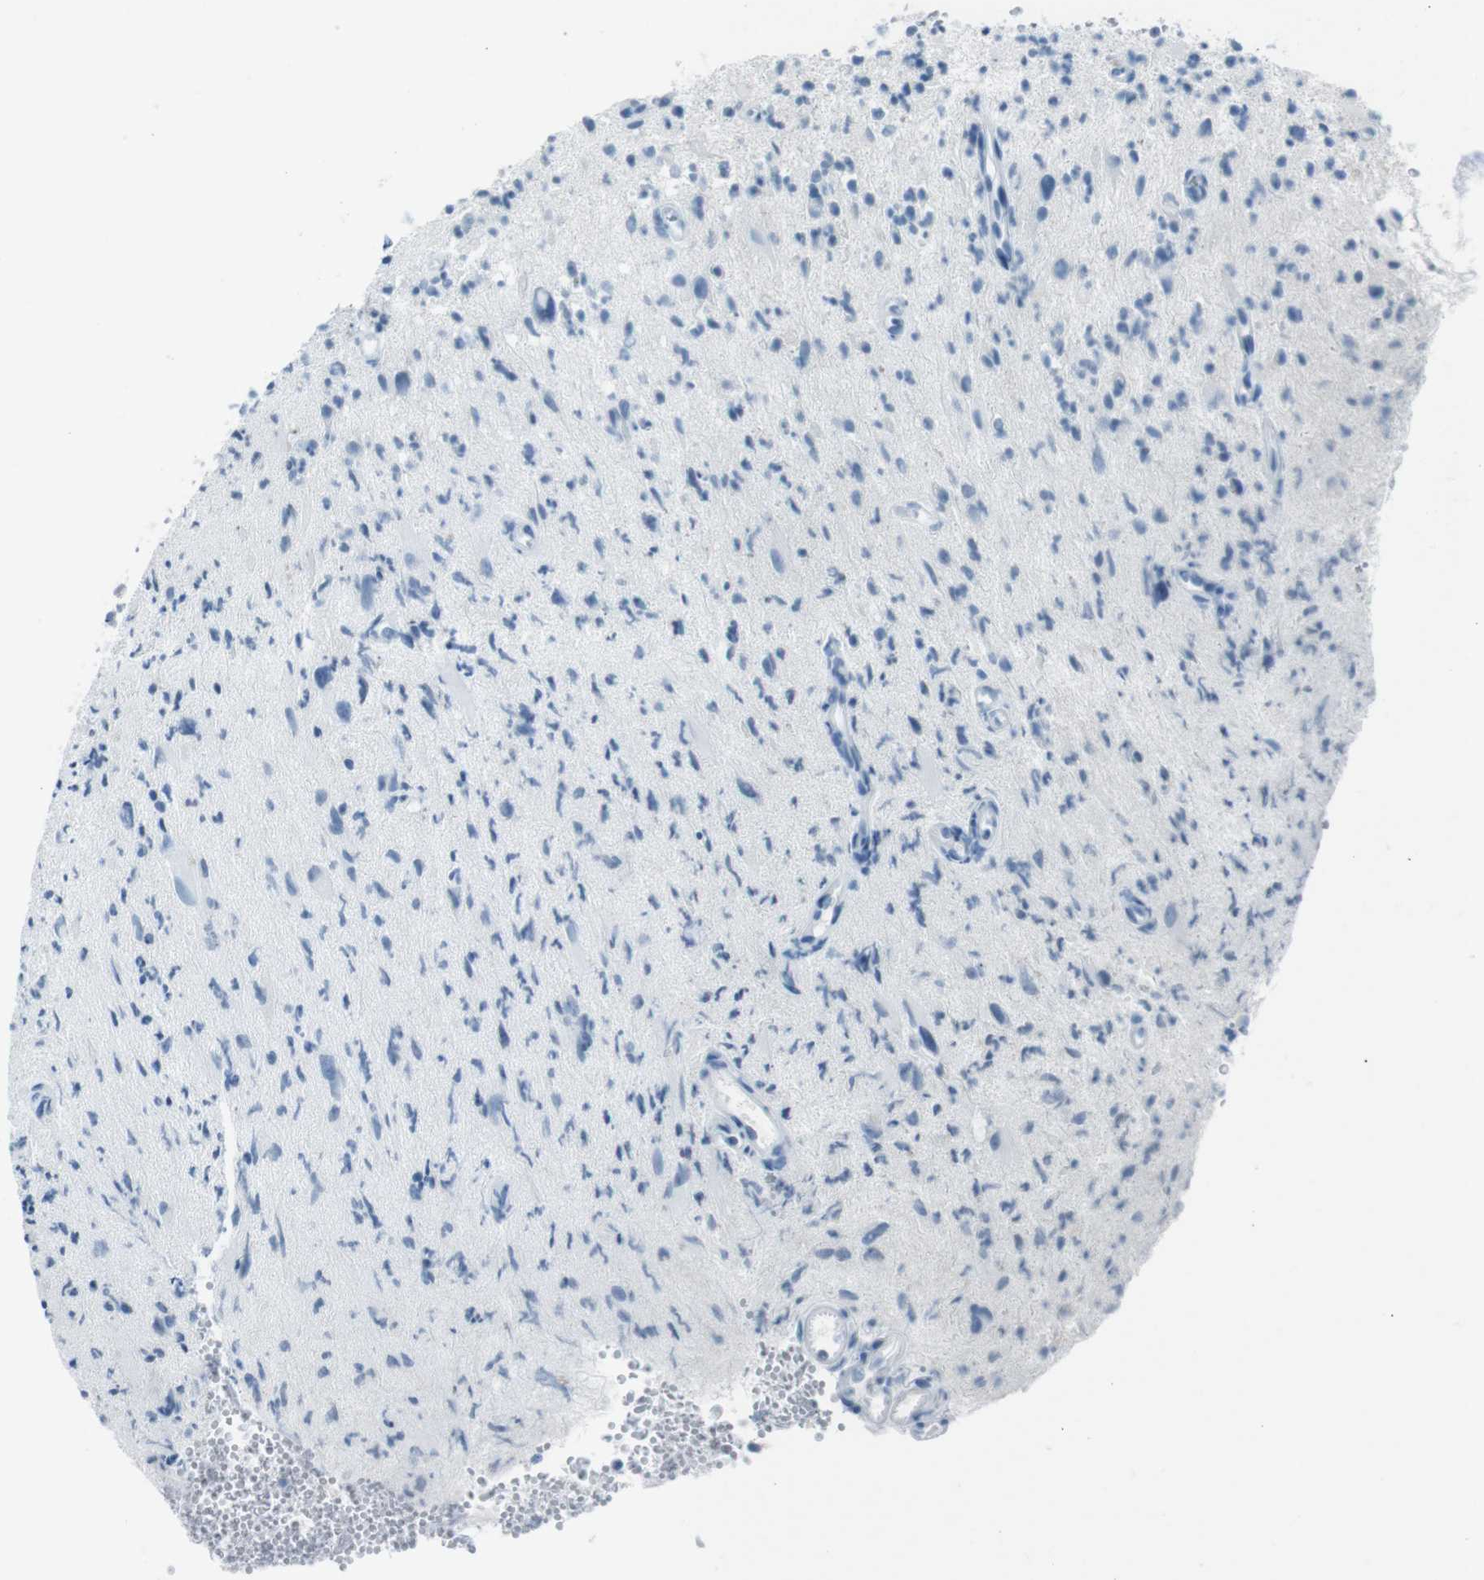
{"staining": {"intensity": "negative", "quantity": "none", "location": "none"}, "tissue": "glioma", "cell_type": "Tumor cells", "image_type": "cancer", "snomed": [{"axis": "morphology", "description": "Glioma, malignant, High grade"}, {"axis": "topography", "description": "Brain"}], "caption": "Immunohistochemistry image of human malignant glioma (high-grade) stained for a protein (brown), which shows no expression in tumor cells.", "gene": "TMEM207", "patient": {"sex": "male", "age": 48}}